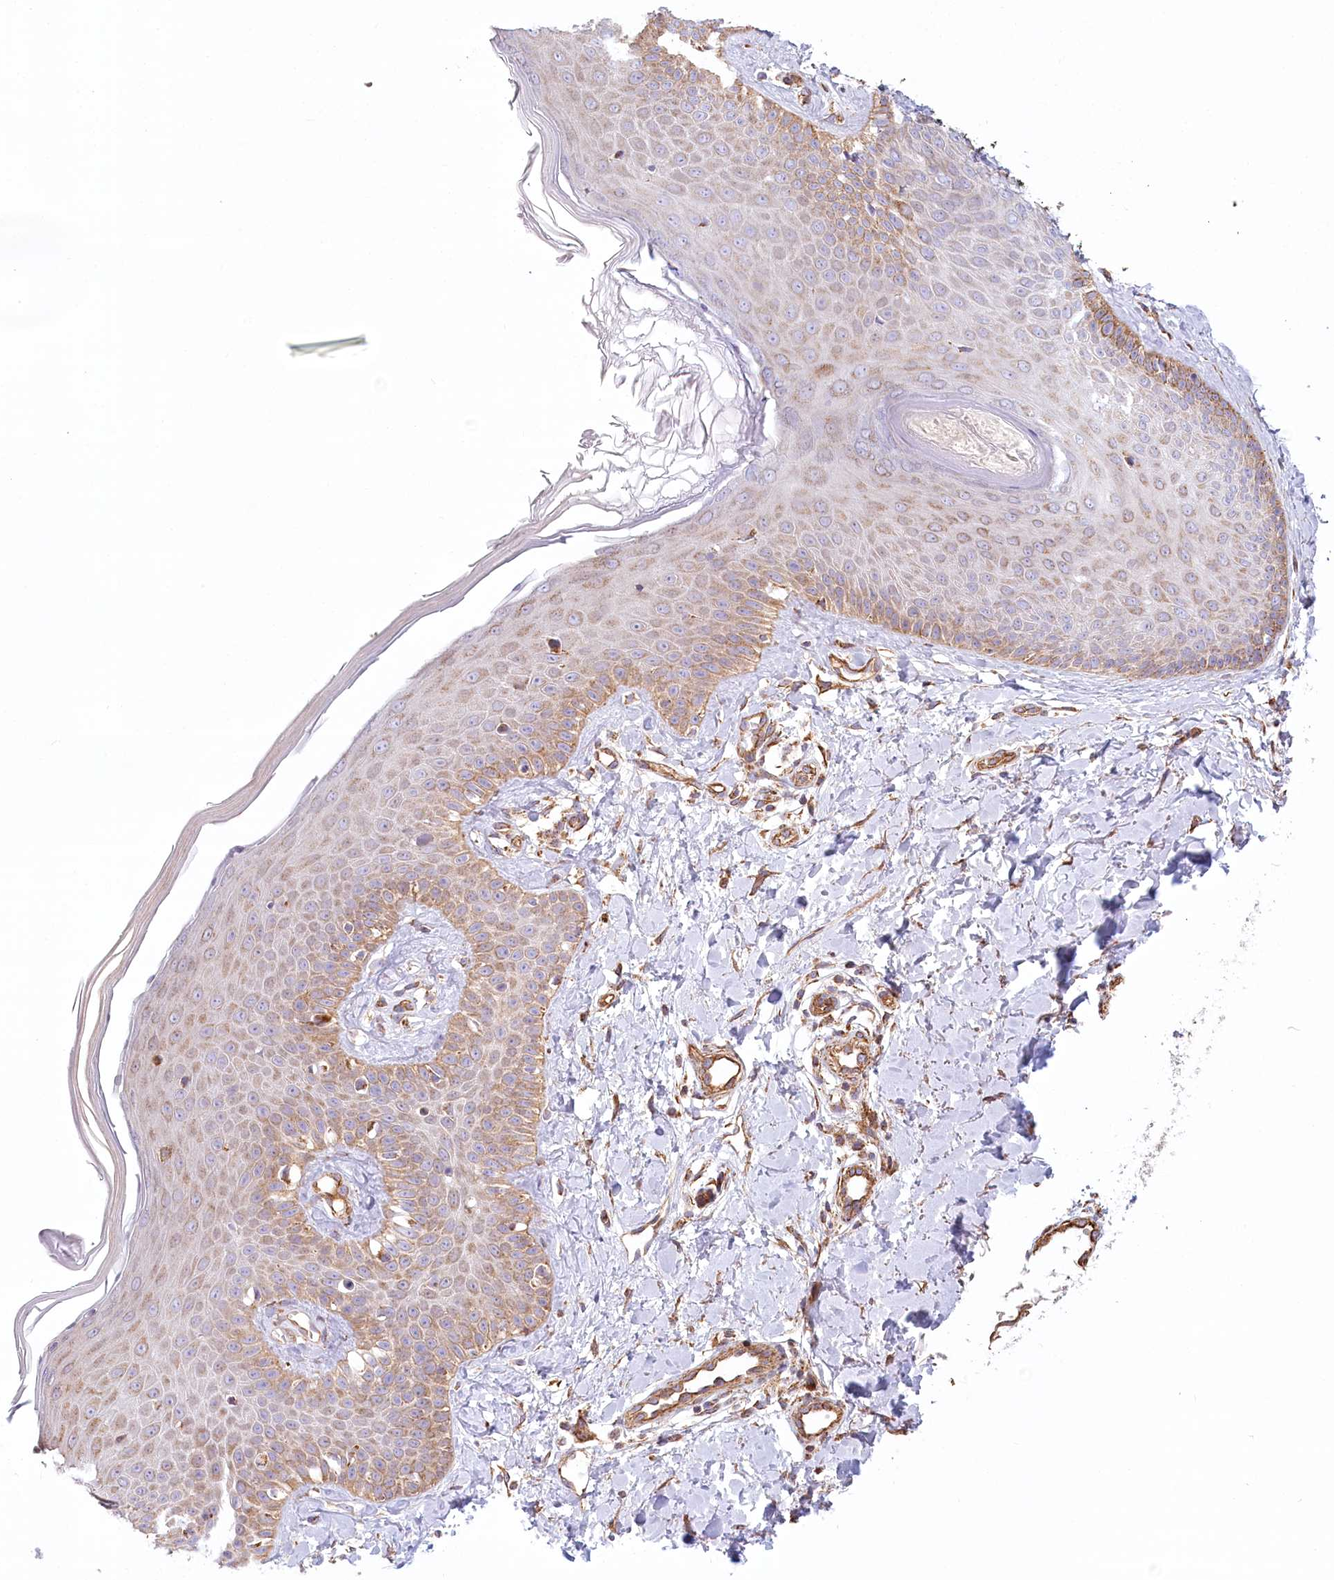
{"staining": {"intensity": "moderate", "quantity": ">75%", "location": "cytoplasmic/membranous"}, "tissue": "skin", "cell_type": "Fibroblasts", "image_type": "normal", "snomed": [{"axis": "morphology", "description": "Normal tissue, NOS"}, {"axis": "topography", "description": "Skin"}], "caption": "A brown stain highlights moderate cytoplasmic/membranous expression of a protein in fibroblasts of unremarkable skin. (Stains: DAB in brown, nuclei in blue, Microscopy: brightfield microscopy at high magnification).", "gene": "UMPS", "patient": {"sex": "male", "age": 52}}